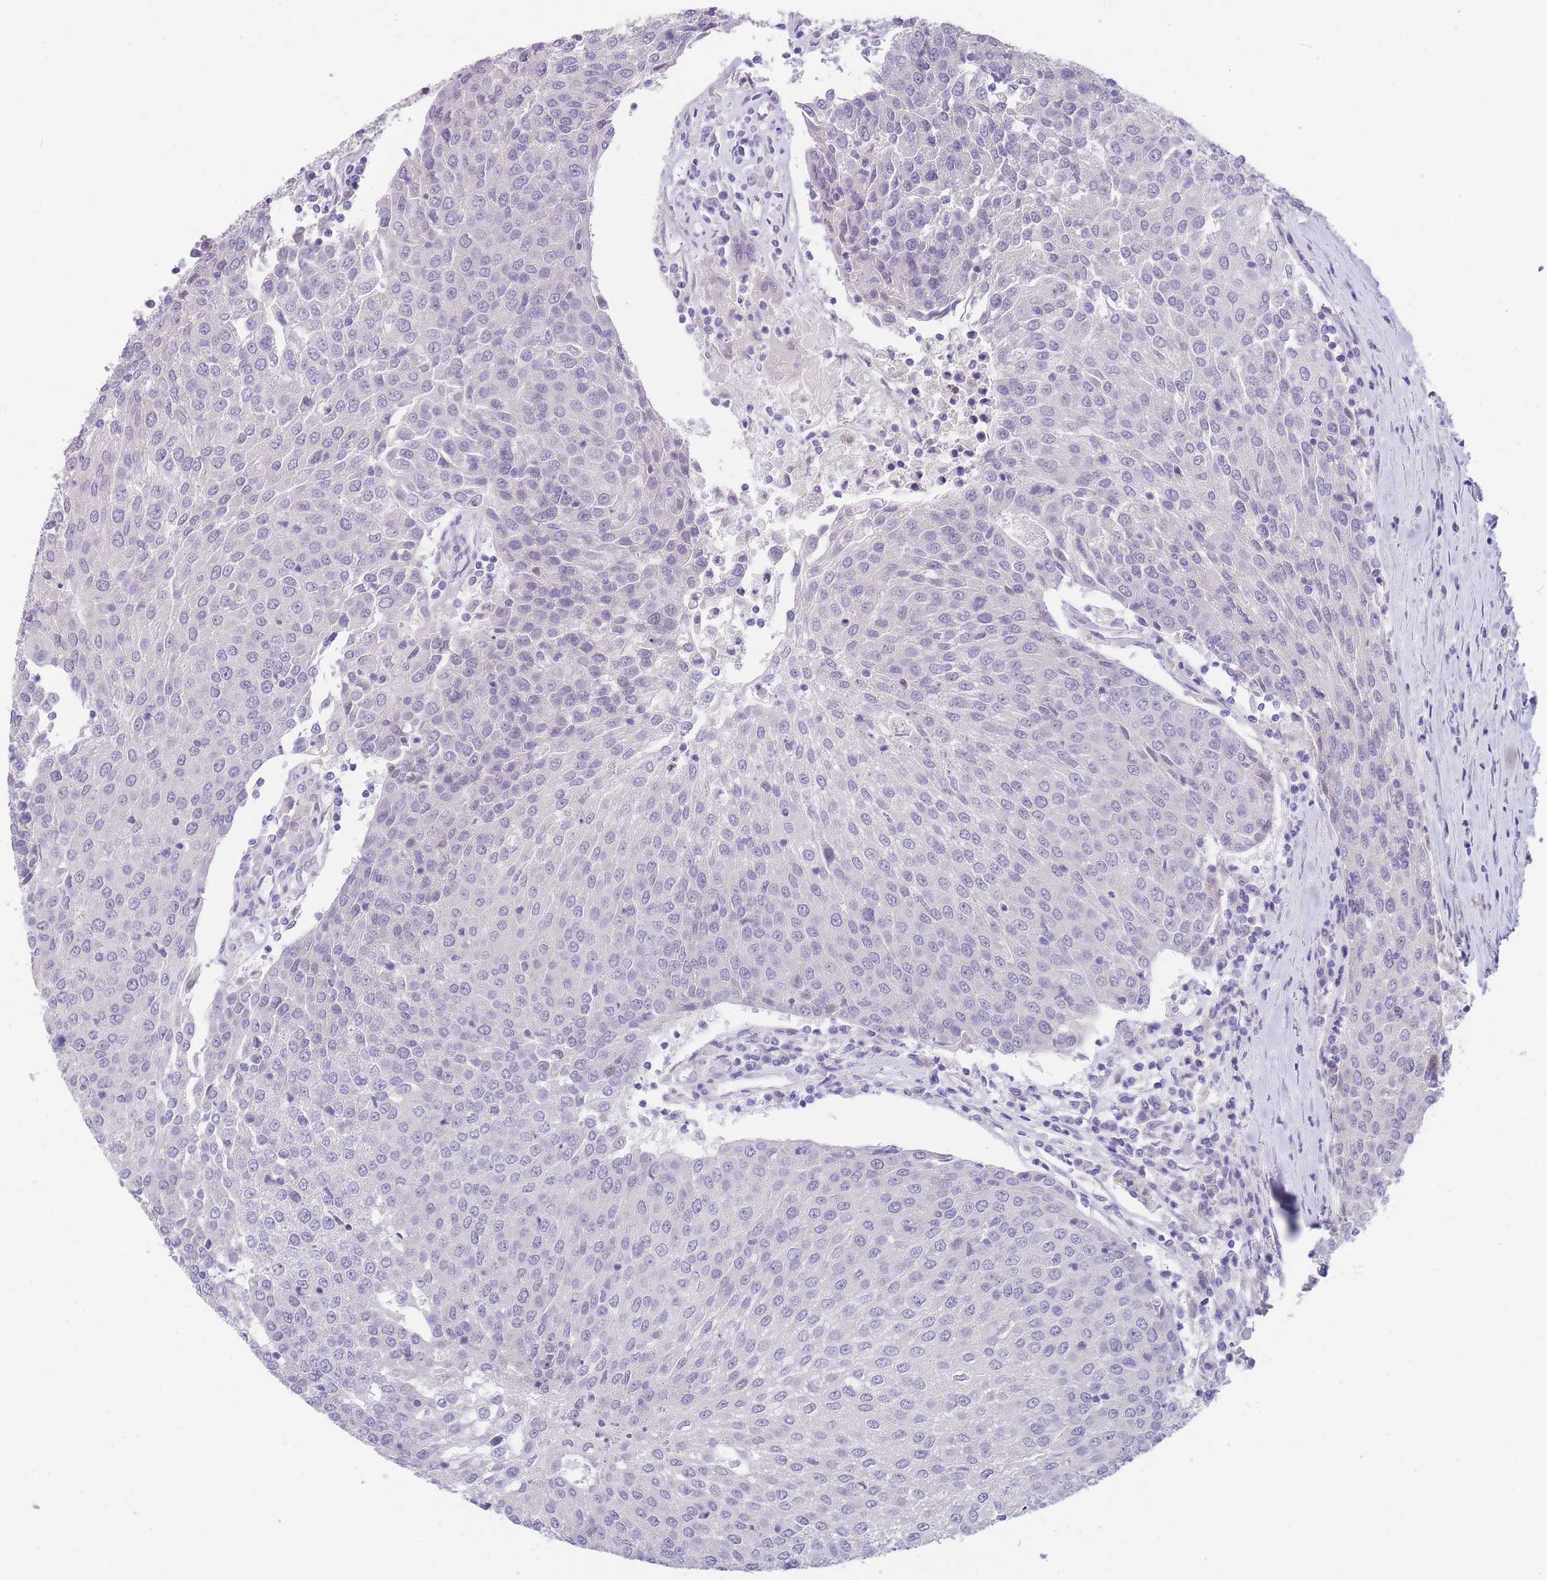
{"staining": {"intensity": "negative", "quantity": "none", "location": "none"}, "tissue": "urothelial cancer", "cell_type": "Tumor cells", "image_type": "cancer", "snomed": [{"axis": "morphology", "description": "Urothelial carcinoma, High grade"}, {"axis": "topography", "description": "Urinary bladder"}], "caption": "This is an IHC histopathology image of high-grade urothelial carcinoma. There is no positivity in tumor cells.", "gene": "SHCBP1", "patient": {"sex": "female", "age": 85}}